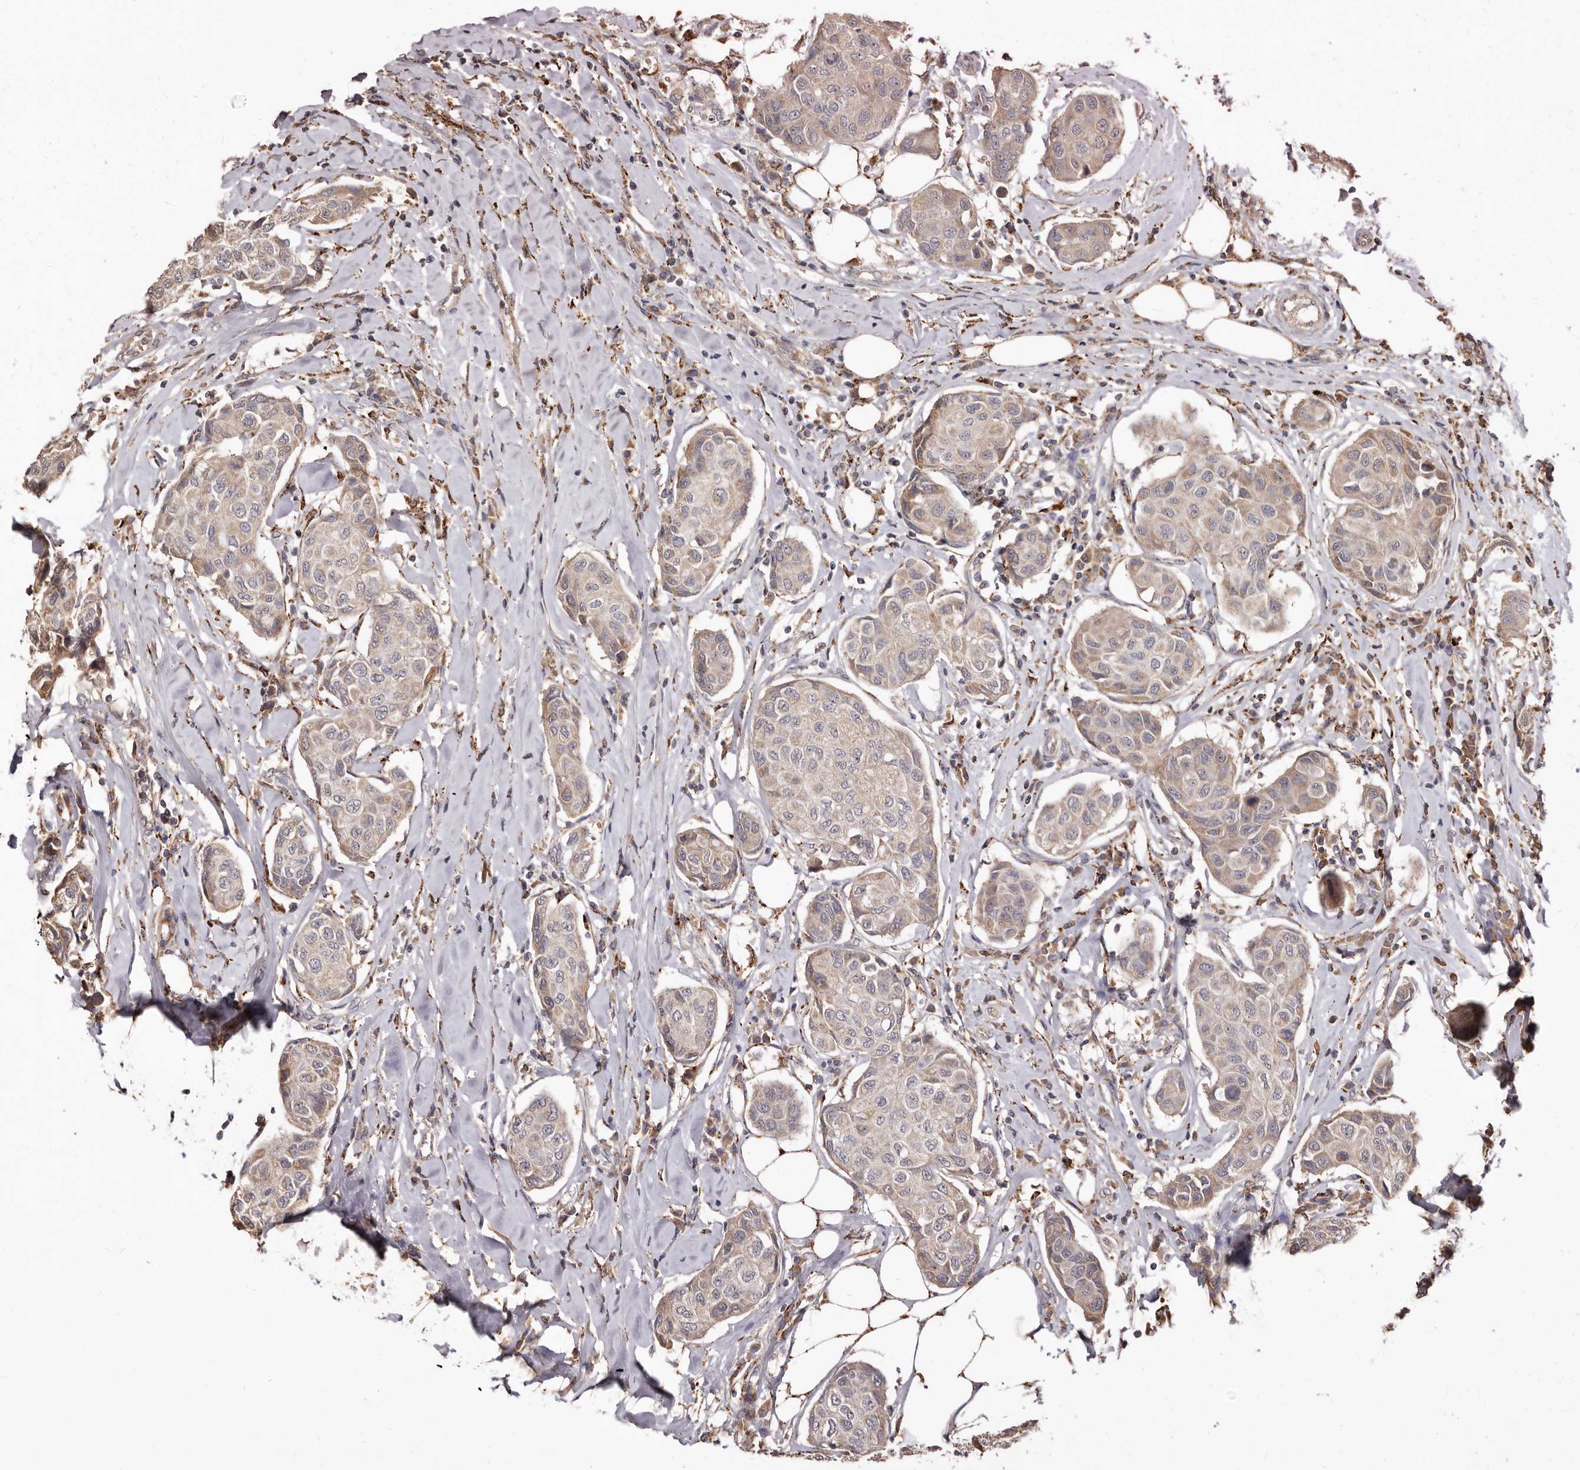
{"staining": {"intensity": "weak", "quantity": "25%-75%", "location": "cytoplasmic/membranous"}, "tissue": "breast cancer", "cell_type": "Tumor cells", "image_type": "cancer", "snomed": [{"axis": "morphology", "description": "Duct carcinoma"}, {"axis": "topography", "description": "Breast"}], "caption": "IHC image of breast cancer (intraductal carcinoma) stained for a protein (brown), which exhibits low levels of weak cytoplasmic/membranous staining in approximately 25%-75% of tumor cells.", "gene": "AKAP7", "patient": {"sex": "female", "age": 80}}